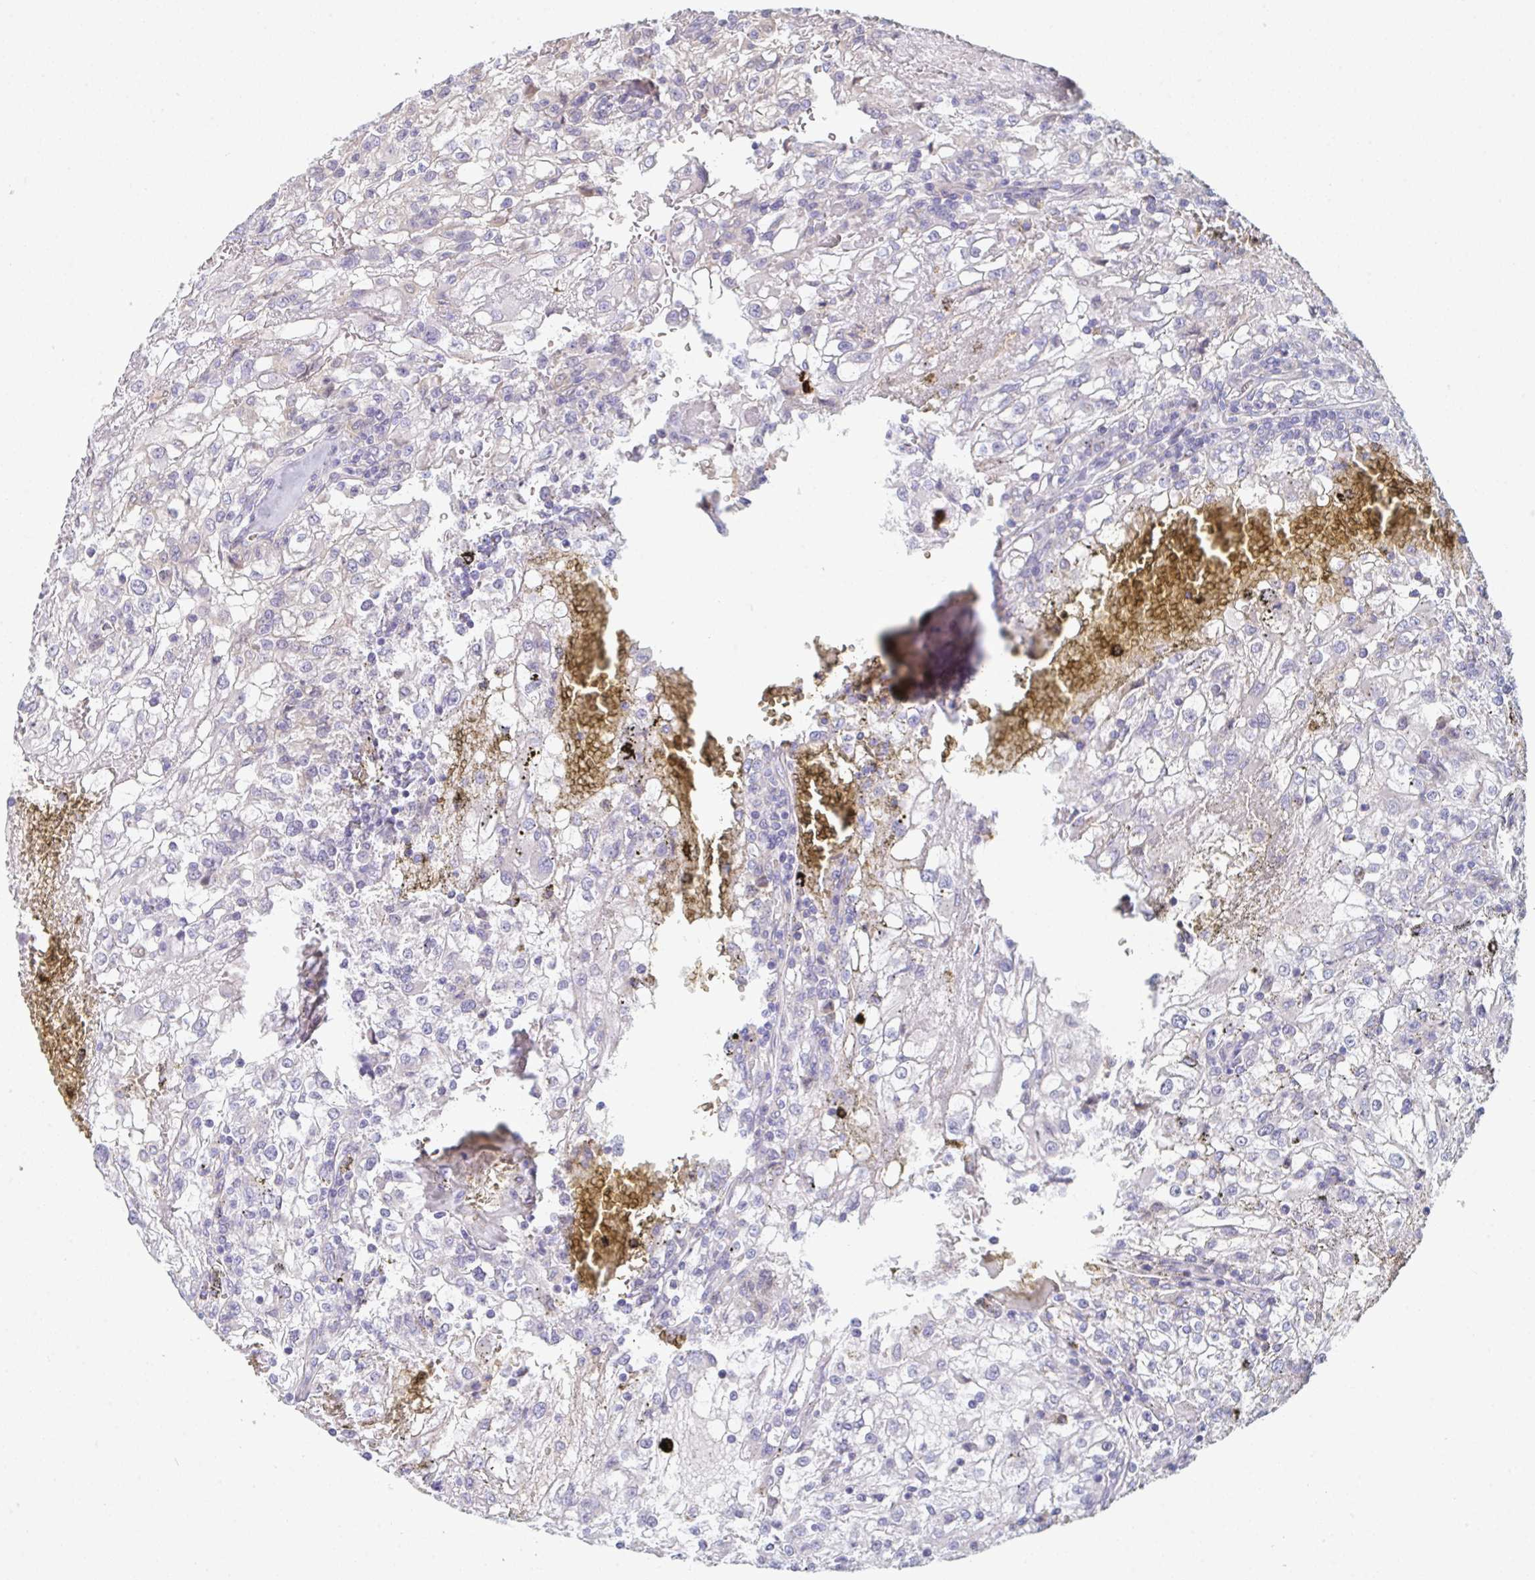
{"staining": {"intensity": "negative", "quantity": "none", "location": "none"}, "tissue": "renal cancer", "cell_type": "Tumor cells", "image_type": "cancer", "snomed": [{"axis": "morphology", "description": "Adenocarcinoma, NOS"}, {"axis": "topography", "description": "Kidney"}], "caption": "The immunohistochemistry (IHC) micrograph has no significant staining in tumor cells of adenocarcinoma (renal) tissue.", "gene": "PTPRD", "patient": {"sex": "female", "age": 74}}